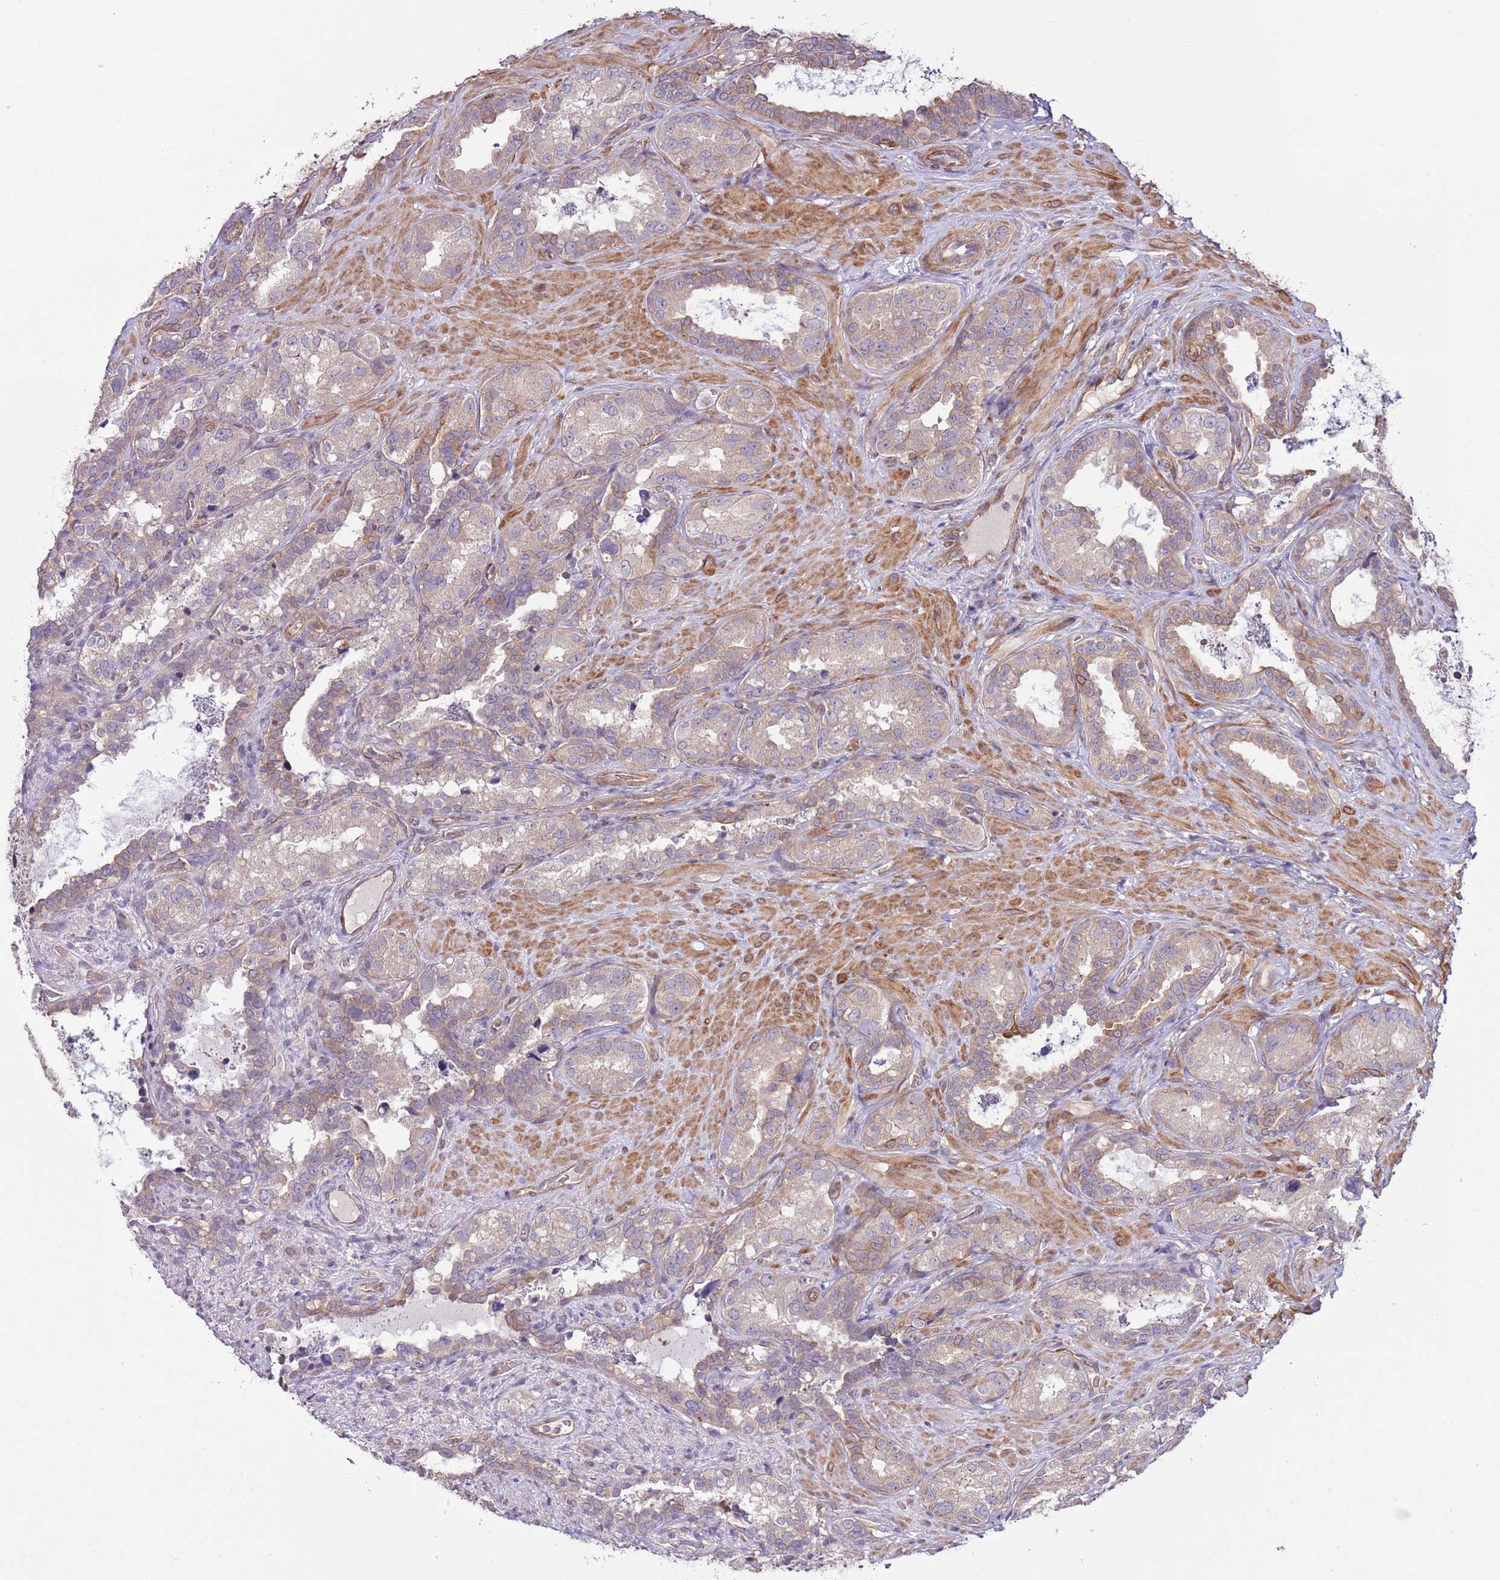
{"staining": {"intensity": "moderate", "quantity": "<25%", "location": "cytoplasmic/membranous"}, "tissue": "seminal vesicle", "cell_type": "Glandular cells", "image_type": "normal", "snomed": [{"axis": "morphology", "description": "Normal tissue, NOS"}, {"axis": "topography", "description": "Seminal veicle"}, {"axis": "topography", "description": "Peripheral nerve tissue"}], "caption": "Immunohistochemistry image of unremarkable seminal vesicle stained for a protein (brown), which exhibits low levels of moderate cytoplasmic/membranous positivity in approximately <25% of glandular cells.", "gene": "LPIN2", "patient": {"sex": "male", "age": 67}}